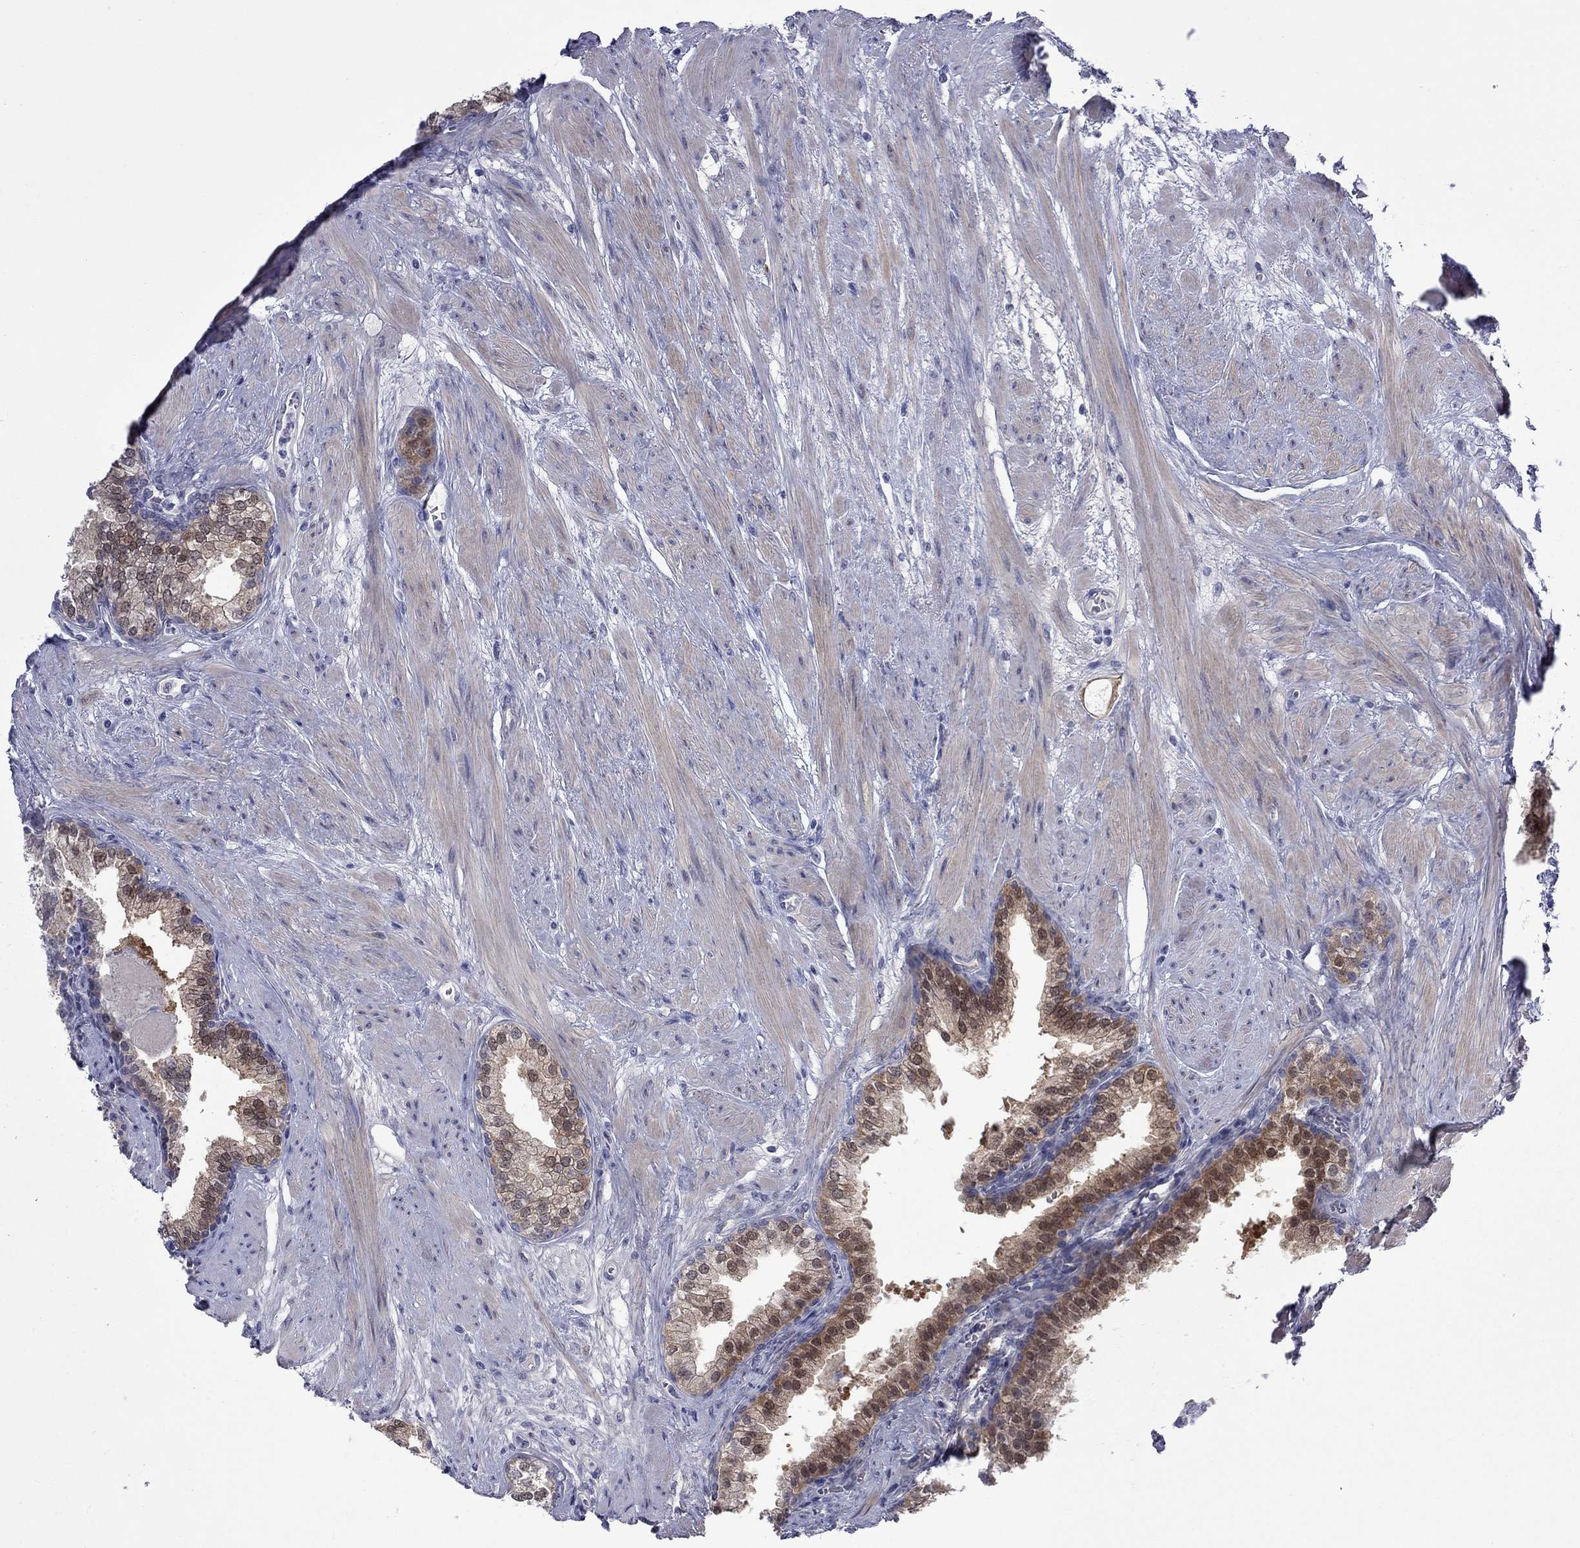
{"staining": {"intensity": "moderate", "quantity": "25%-75%", "location": "cytoplasmic/membranous"}, "tissue": "prostate cancer", "cell_type": "Tumor cells", "image_type": "cancer", "snomed": [{"axis": "morphology", "description": "Adenocarcinoma, NOS"}, {"axis": "topography", "description": "Prostate"}], "caption": "Prostate cancer tissue shows moderate cytoplasmic/membranous positivity in about 25%-75% of tumor cells", "gene": "CTNNBIP1", "patient": {"sex": "male", "age": 69}}